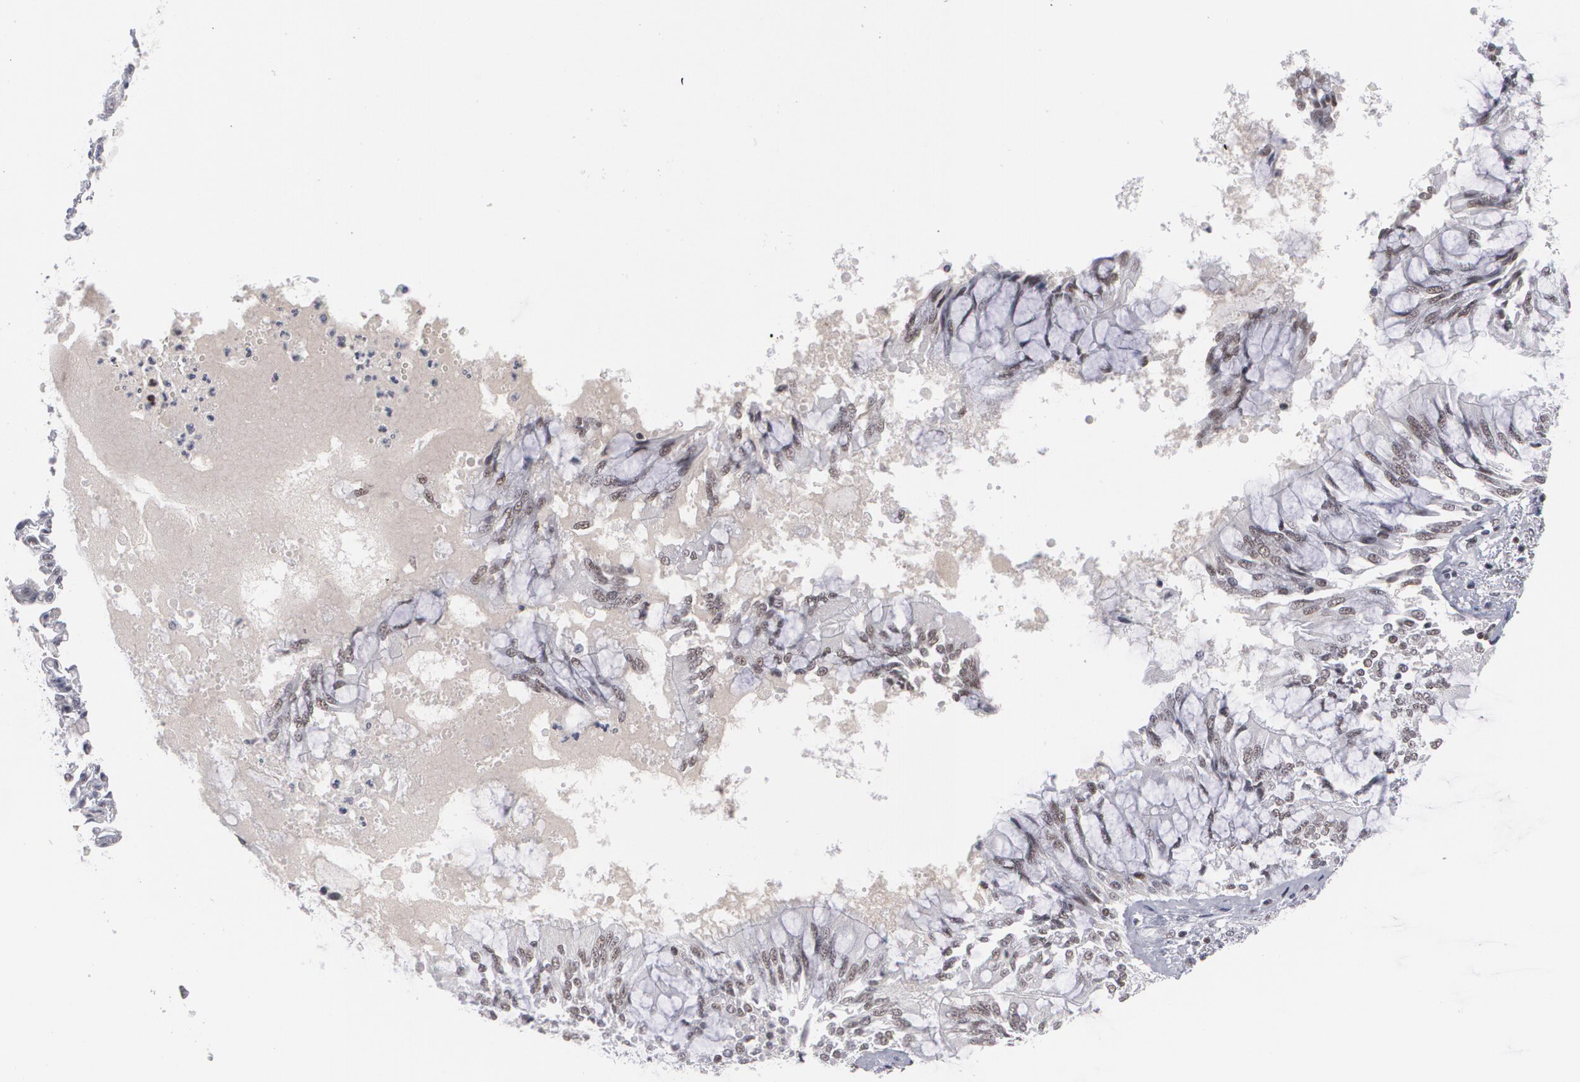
{"staining": {"intensity": "strong", "quantity": ">75%", "location": "nuclear"}, "tissue": "bronchus", "cell_type": "Respiratory epithelial cells", "image_type": "normal", "snomed": [{"axis": "morphology", "description": "Normal tissue, NOS"}, {"axis": "topography", "description": "Cartilage tissue"}, {"axis": "topography", "description": "Bronchus"}, {"axis": "topography", "description": "Lung"}, {"axis": "topography", "description": "Peripheral nerve tissue"}], "caption": "Bronchus stained with a brown dye demonstrates strong nuclear positive staining in about >75% of respiratory epithelial cells.", "gene": "MCL1", "patient": {"sex": "female", "age": 49}}